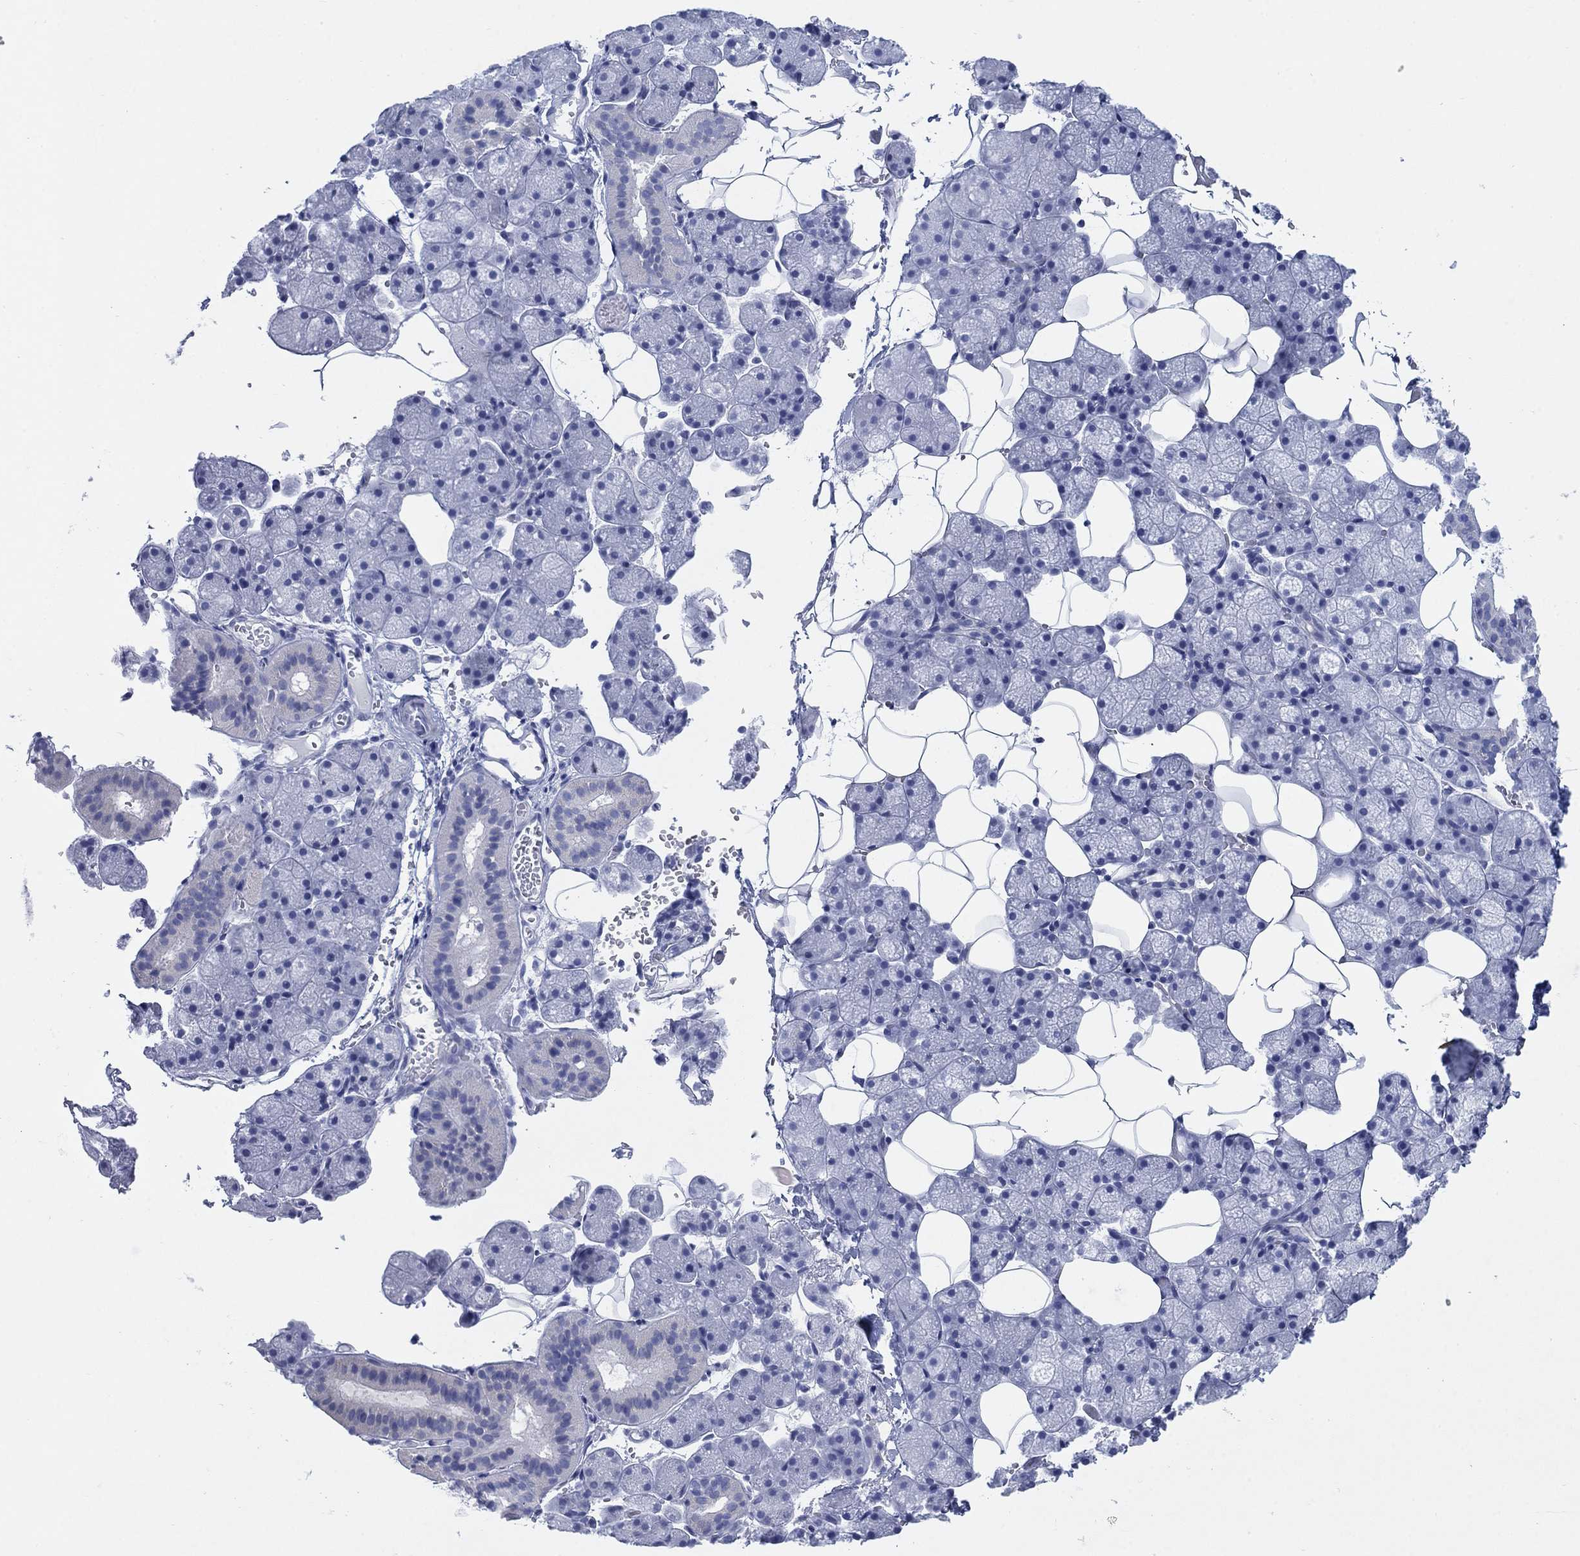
{"staining": {"intensity": "negative", "quantity": "none", "location": "none"}, "tissue": "salivary gland", "cell_type": "Glandular cells", "image_type": "normal", "snomed": [{"axis": "morphology", "description": "Normal tissue, NOS"}, {"axis": "topography", "description": "Salivary gland"}], "caption": "This photomicrograph is of normal salivary gland stained with immunohistochemistry (IHC) to label a protein in brown with the nuclei are counter-stained blue. There is no positivity in glandular cells. (DAB (3,3'-diaminobenzidine) immunohistochemistry (IHC) visualized using brightfield microscopy, high magnification).", "gene": "SCCPDH", "patient": {"sex": "male", "age": 38}}